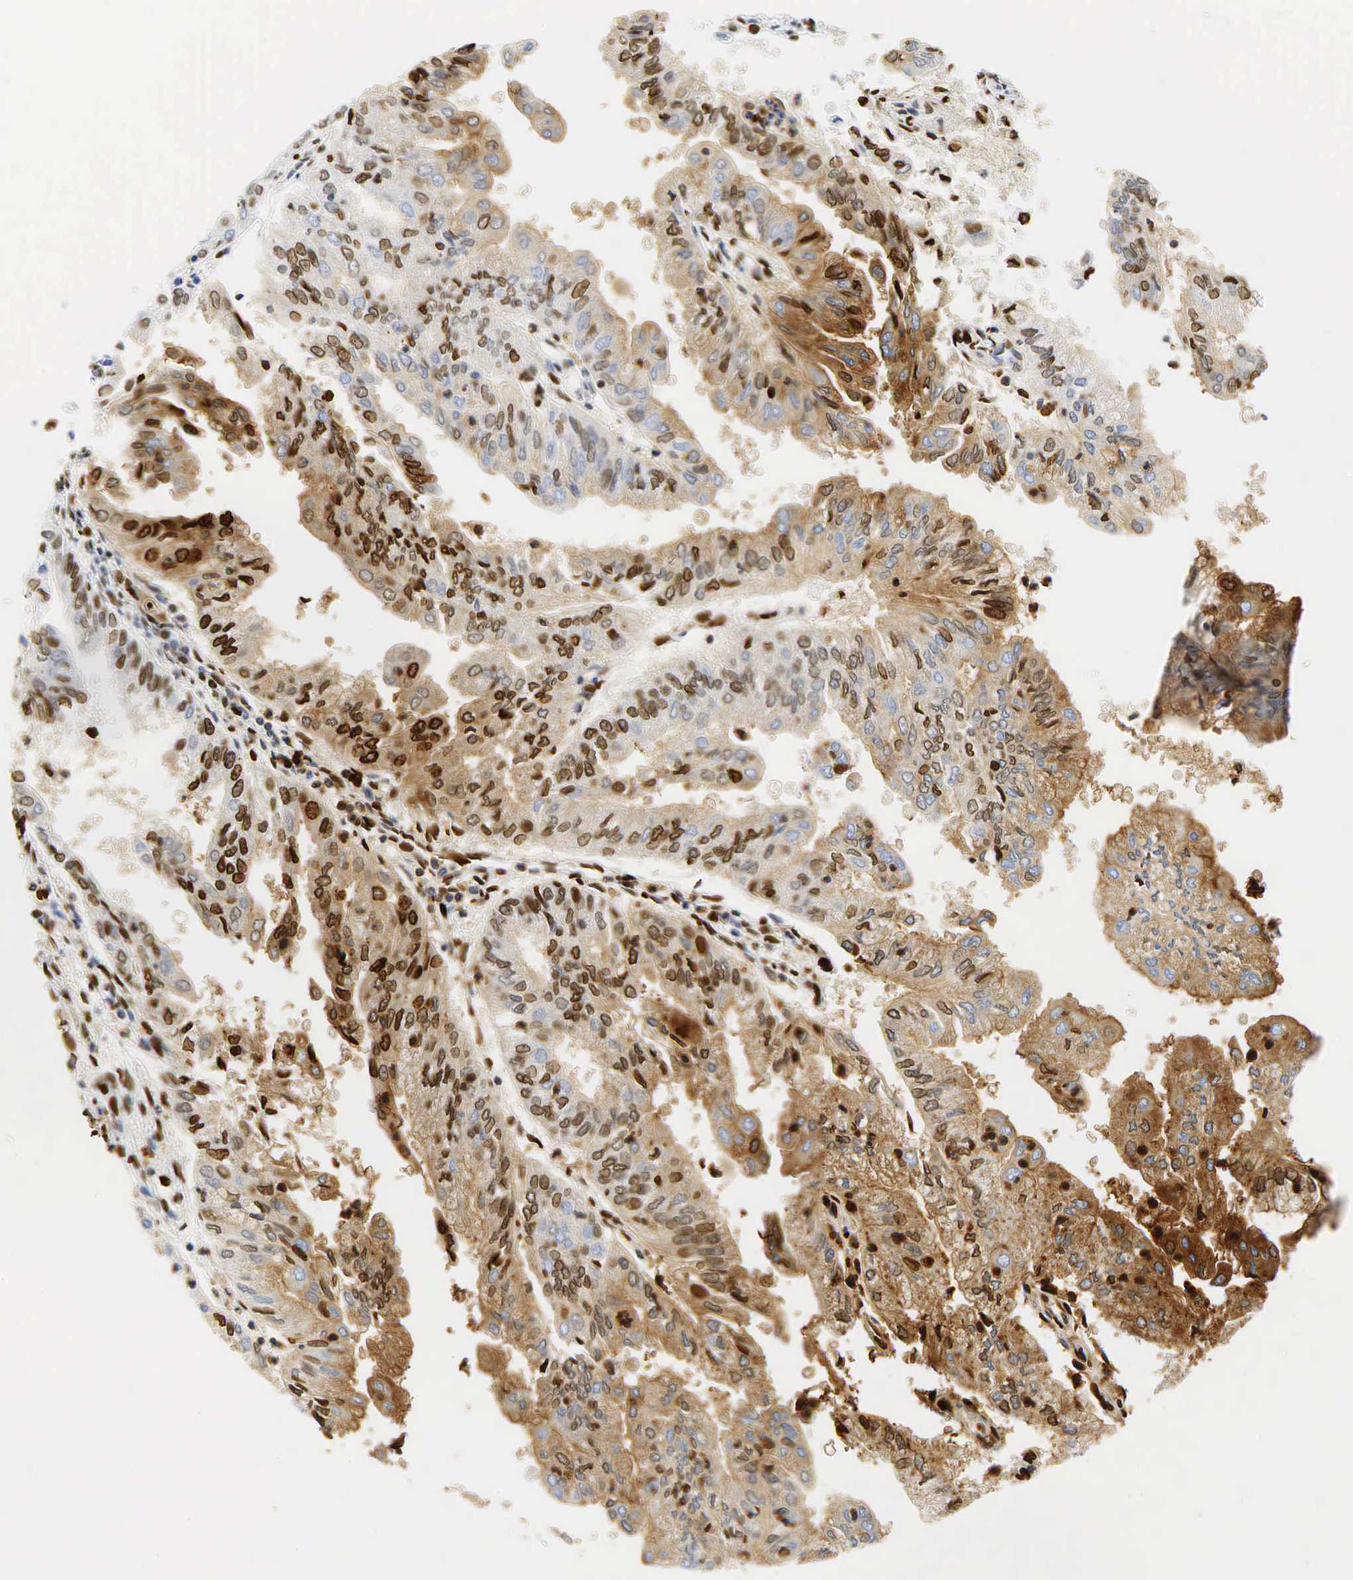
{"staining": {"intensity": "moderate", "quantity": "25%-75%", "location": "cytoplasmic/membranous,nuclear"}, "tissue": "endometrial cancer", "cell_type": "Tumor cells", "image_type": "cancer", "snomed": [{"axis": "morphology", "description": "Adenocarcinoma, NOS"}, {"axis": "topography", "description": "Endometrium"}], "caption": "Approximately 25%-75% of tumor cells in endometrial adenocarcinoma display moderate cytoplasmic/membranous and nuclear protein positivity as visualized by brown immunohistochemical staining.", "gene": "CEACAM5", "patient": {"sex": "female", "age": 79}}